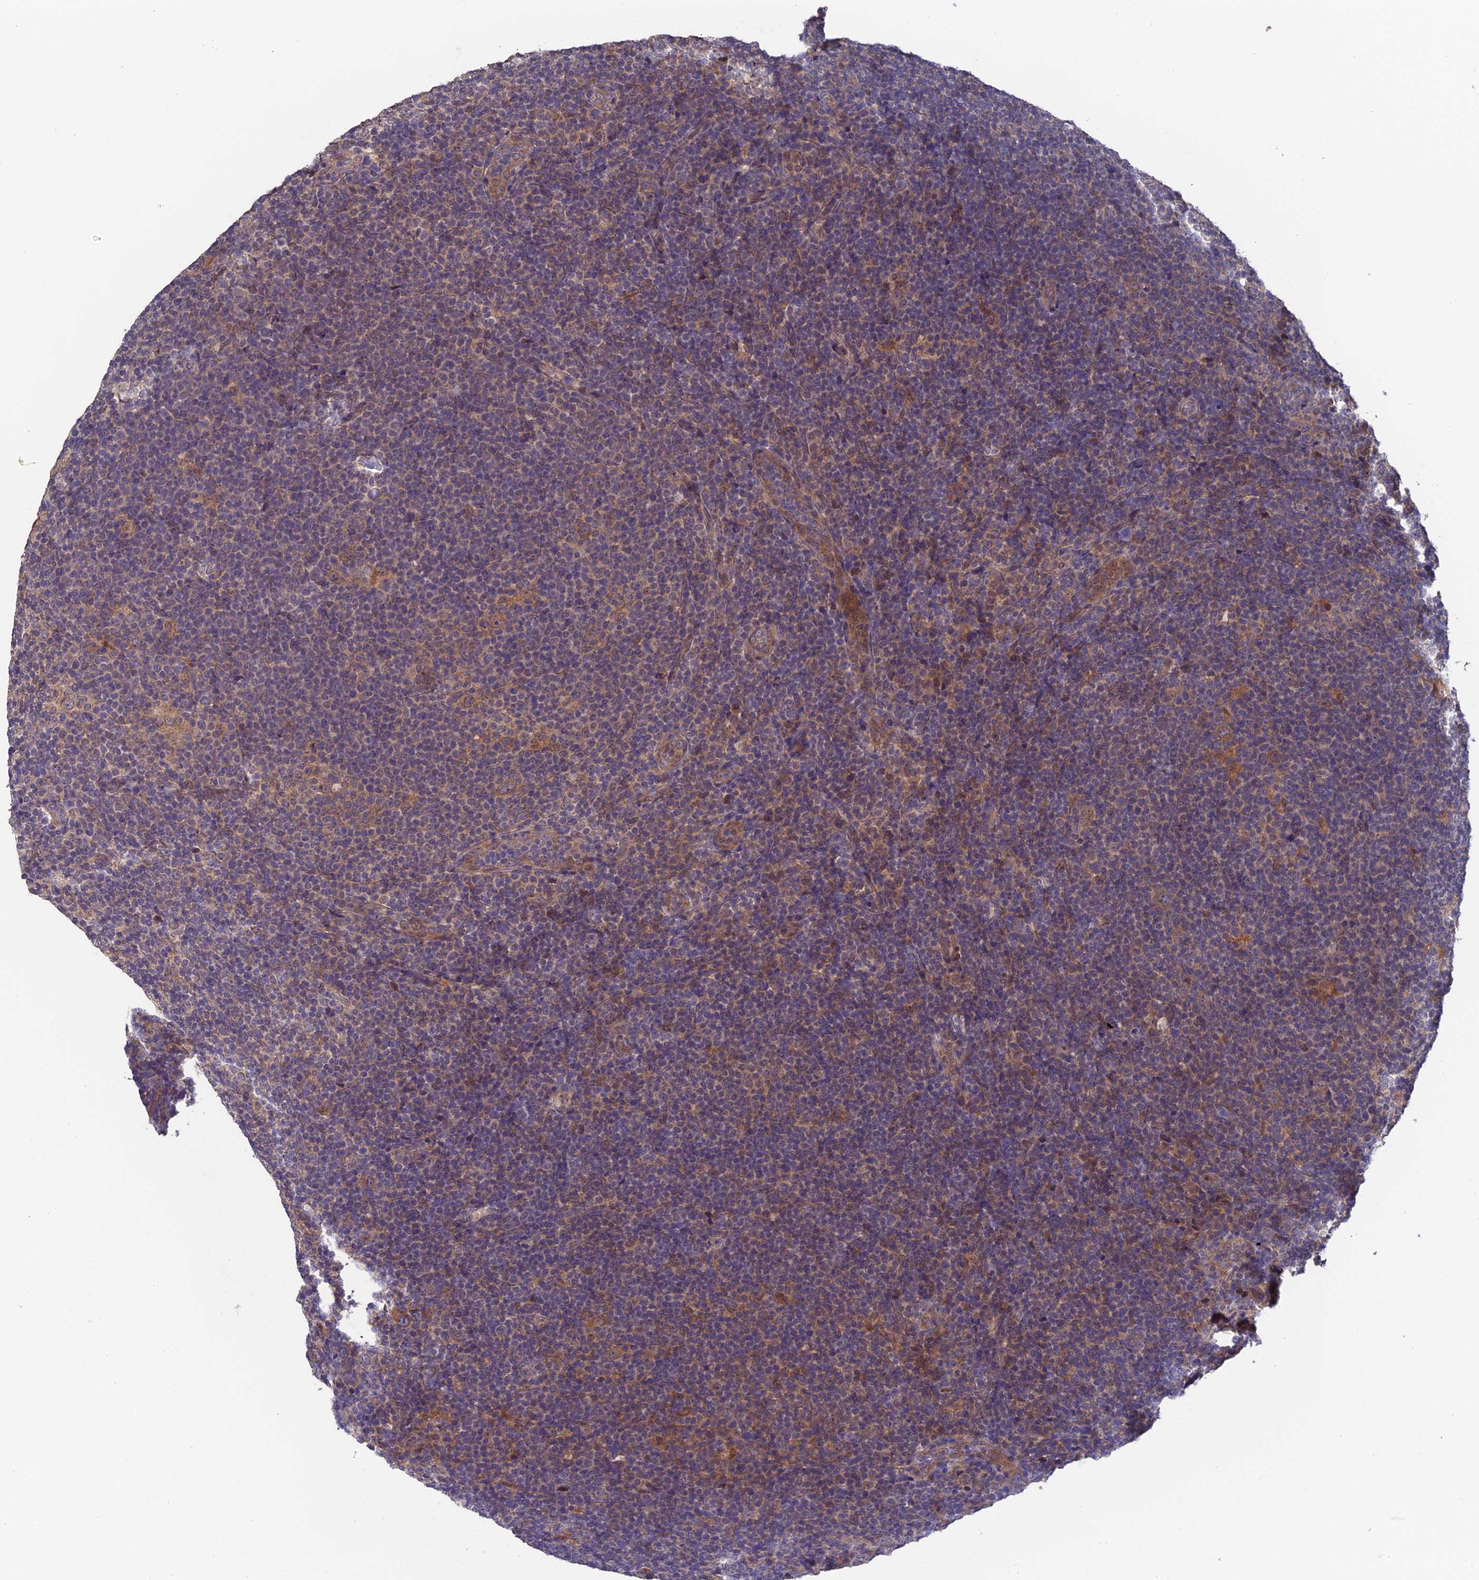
{"staining": {"intensity": "moderate", "quantity": ">75%", "location": "cytoplasmic/membranous"}, "tissue": "lymphoma", "cell_type": "Tumor cells", "image_type": "cancer", "snomed": [{"axis": "morphology", "description": "Hodgkin's disease, NOS"}, {"axis": "topography", "description": "Lymph node"}], "caption": "Protein expression analysis of human lymphoma reveals moderate cytoplasmic/membranous staining in approximately >75% of tumor cells.", "gene": "ZCCHC2", "patient": {"sex": "female", "age": 57}}